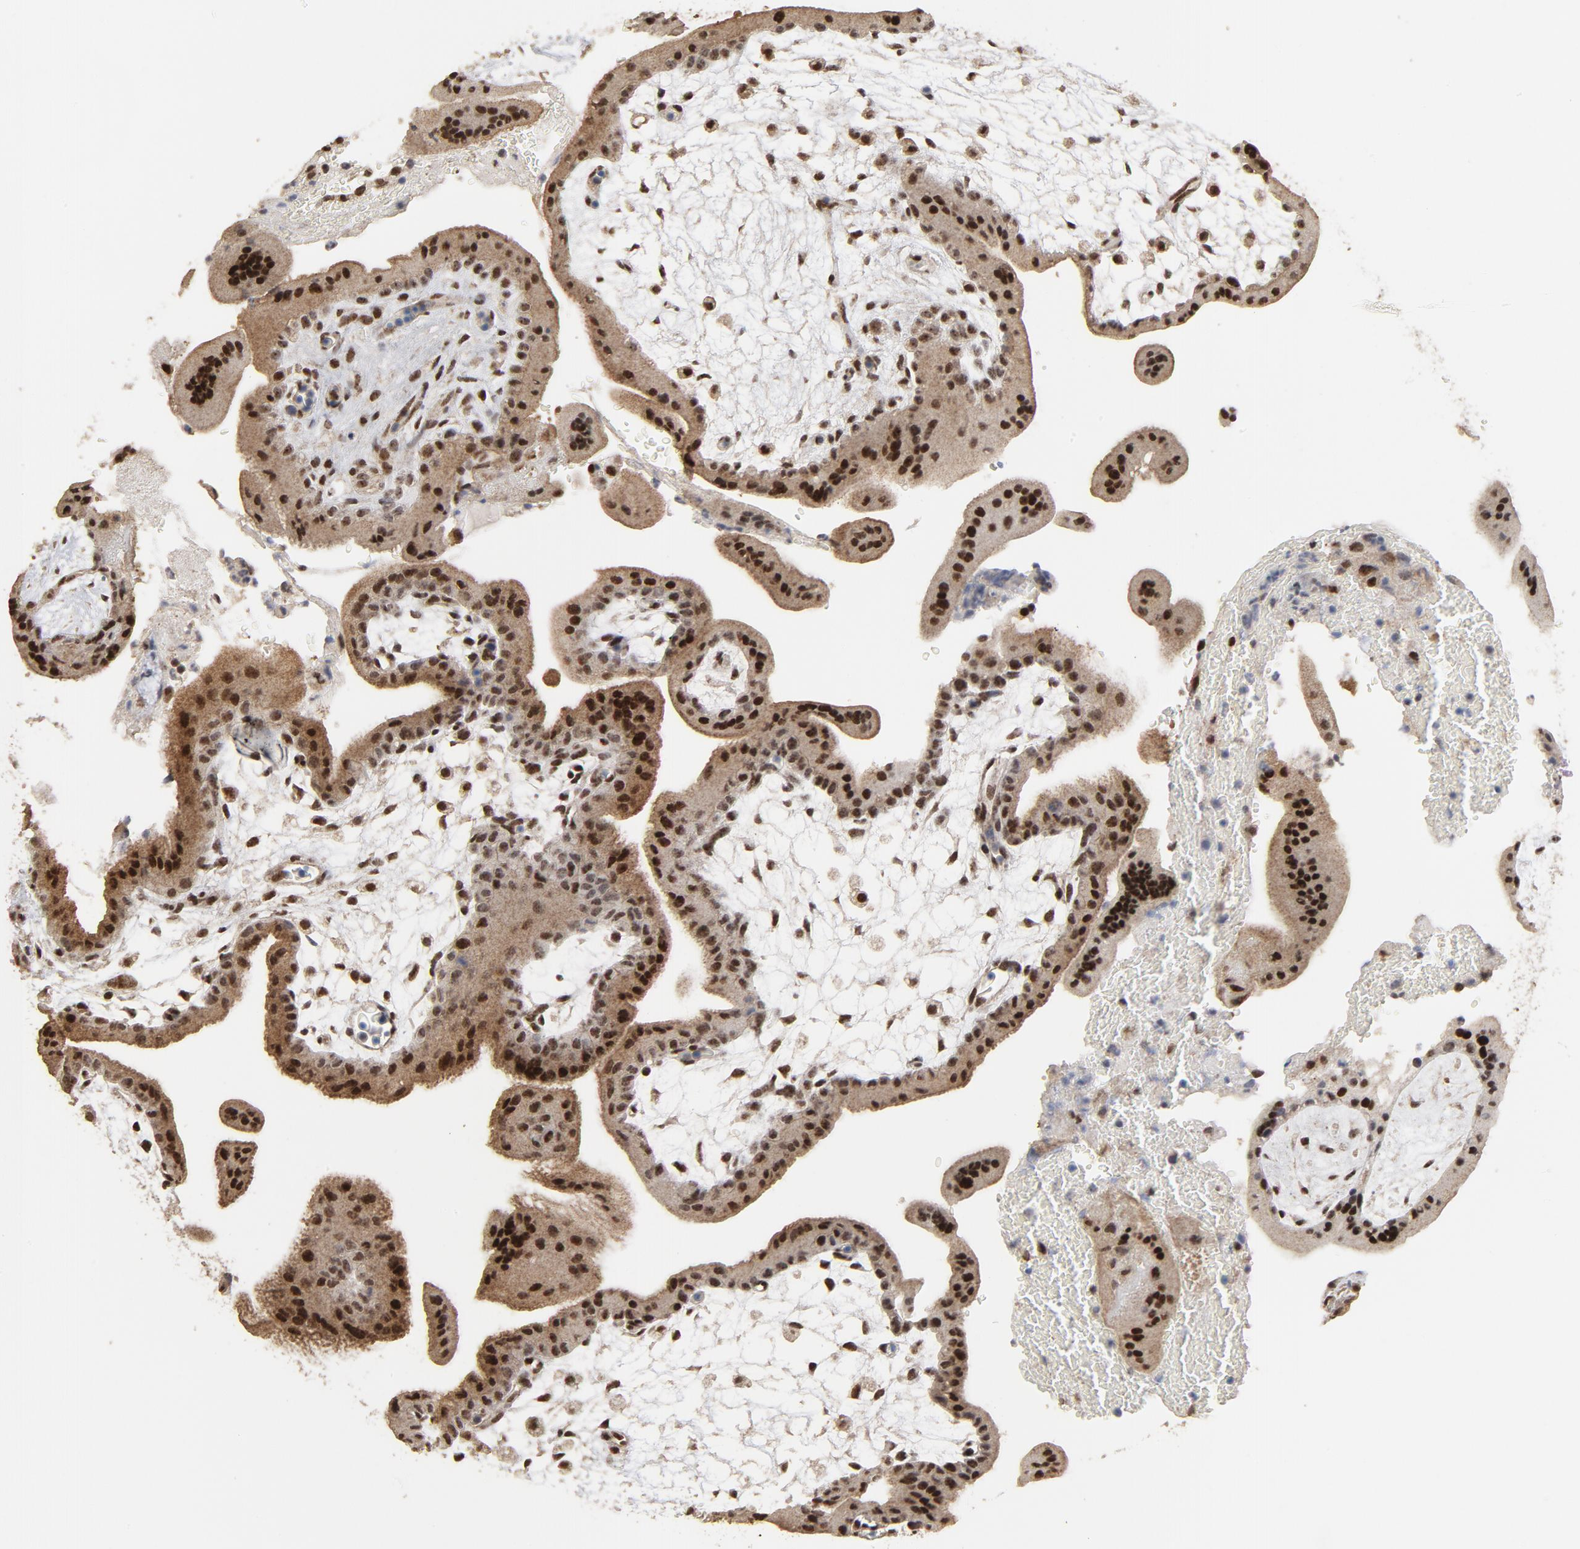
{"staining": {"intensity": "strong", "quantity": ">75%", "location": "nuclear"}, "tissue": "placenta", "cell_type": "Decidual cells", "image_type": "normal", "snomed": [{"axis": "morphology", "description": "Normal tissue, NOS"}, {"axis": "topography", "description": "Placenta"}], "caption": "A brown stain labels strong nuclear positivity of a protein in decidual cells of benign human placenta.", "gene": "TP53RK", "patient": {"sex": "female", "age": 35}}